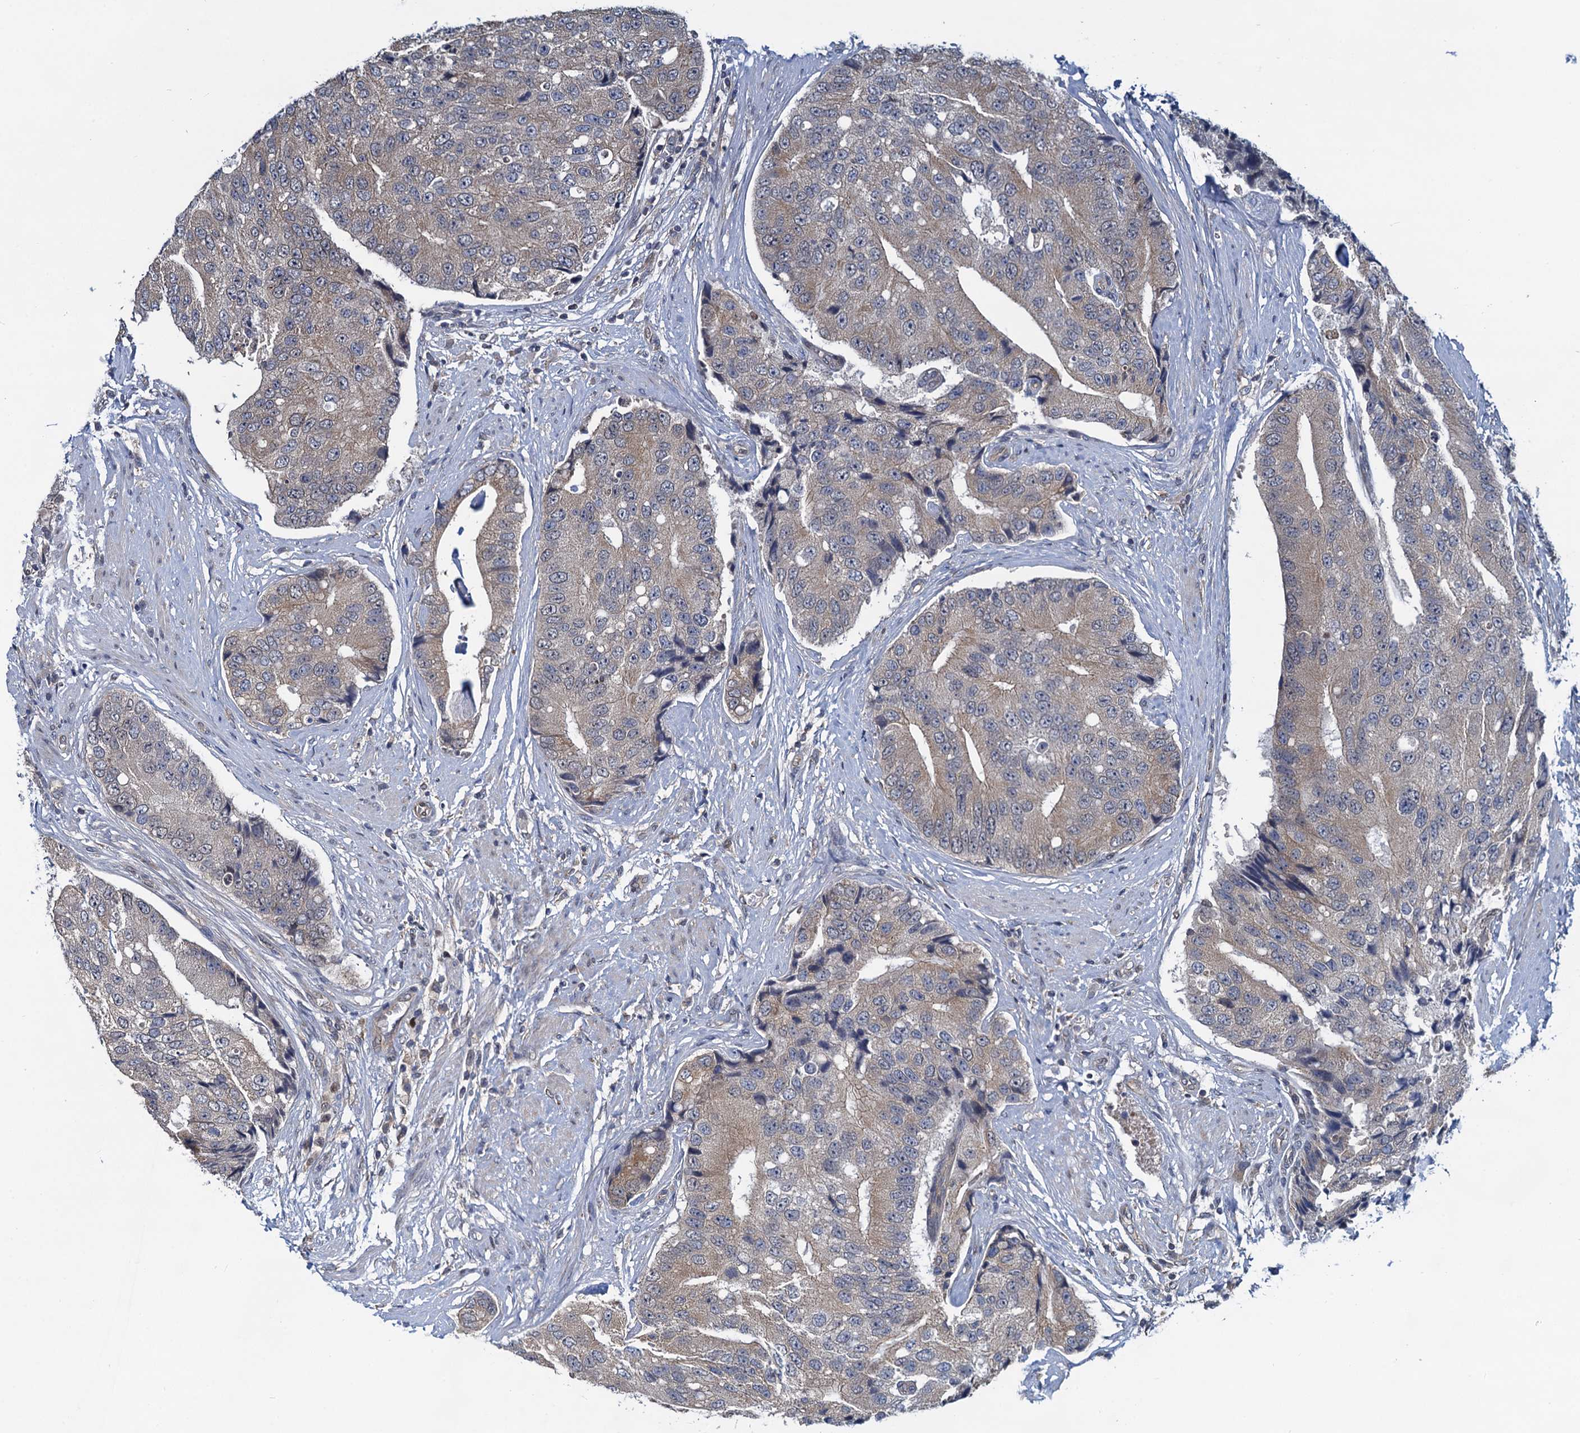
{"staining": {"intensity": "weak", "quantity": ">75%", "location": "cytoplasmic/membranous"}, "tissue": "prostate cancer", "cell_type": "Tumor cells", "image_type": "cancer", "snomed": [{"axis": "morphology", "description": "Adenocarcinoma, High grade"}, {"axis": "topography", "description": "Prostate"}], "caption": "Prostate cancer was stained to show a protein in brown. There is low levels of weak cytoplasmic/membranous staining in about >75% of tumor cells.", "gene": "RNF125", "patient": {"sex": "male", "age": 70}}